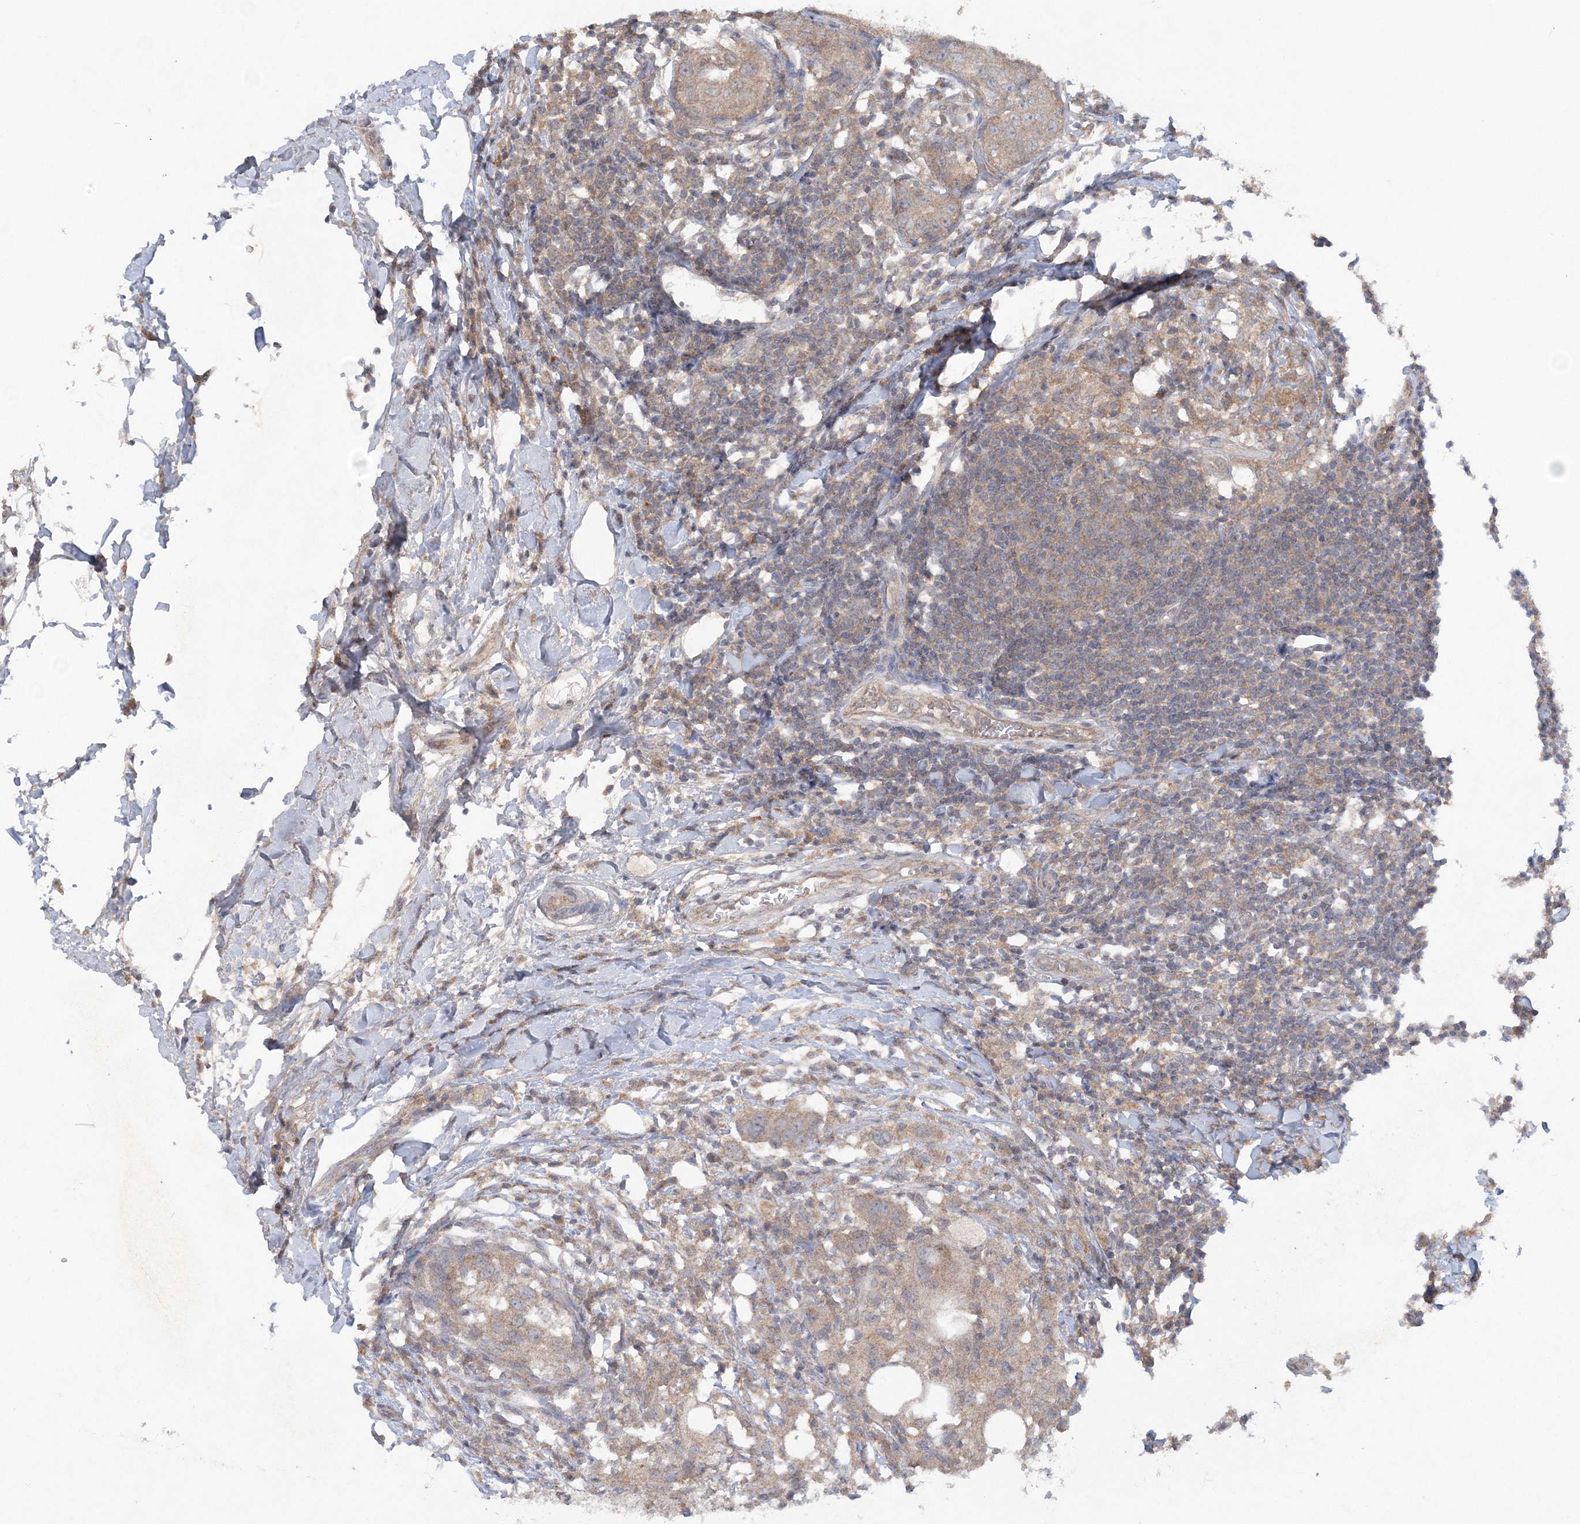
{"staining": {"intensity": "weak", "quantity": ">75%", "location": "cytoplasmic/membranous"}, "tissue": "breast cancer", "cell_type": "Tumor cells", "image_type": "cancer", "snomed": [{"axis": "morphology", "description": "Duct carcinoma"}, {"axis": "topography", "description": "Breast"}], "caption": "Breast cancer (intraductal carcinoma) stained with DAB IHC displays low levels of weak cytoplasmic/membranous staining in approximately >75% of tumor cells. The protein of interest is shown in brown color, while the nuclei are stained blue.", "gene": "C1RL", "patient": {"sex": "female", "age": 27}}